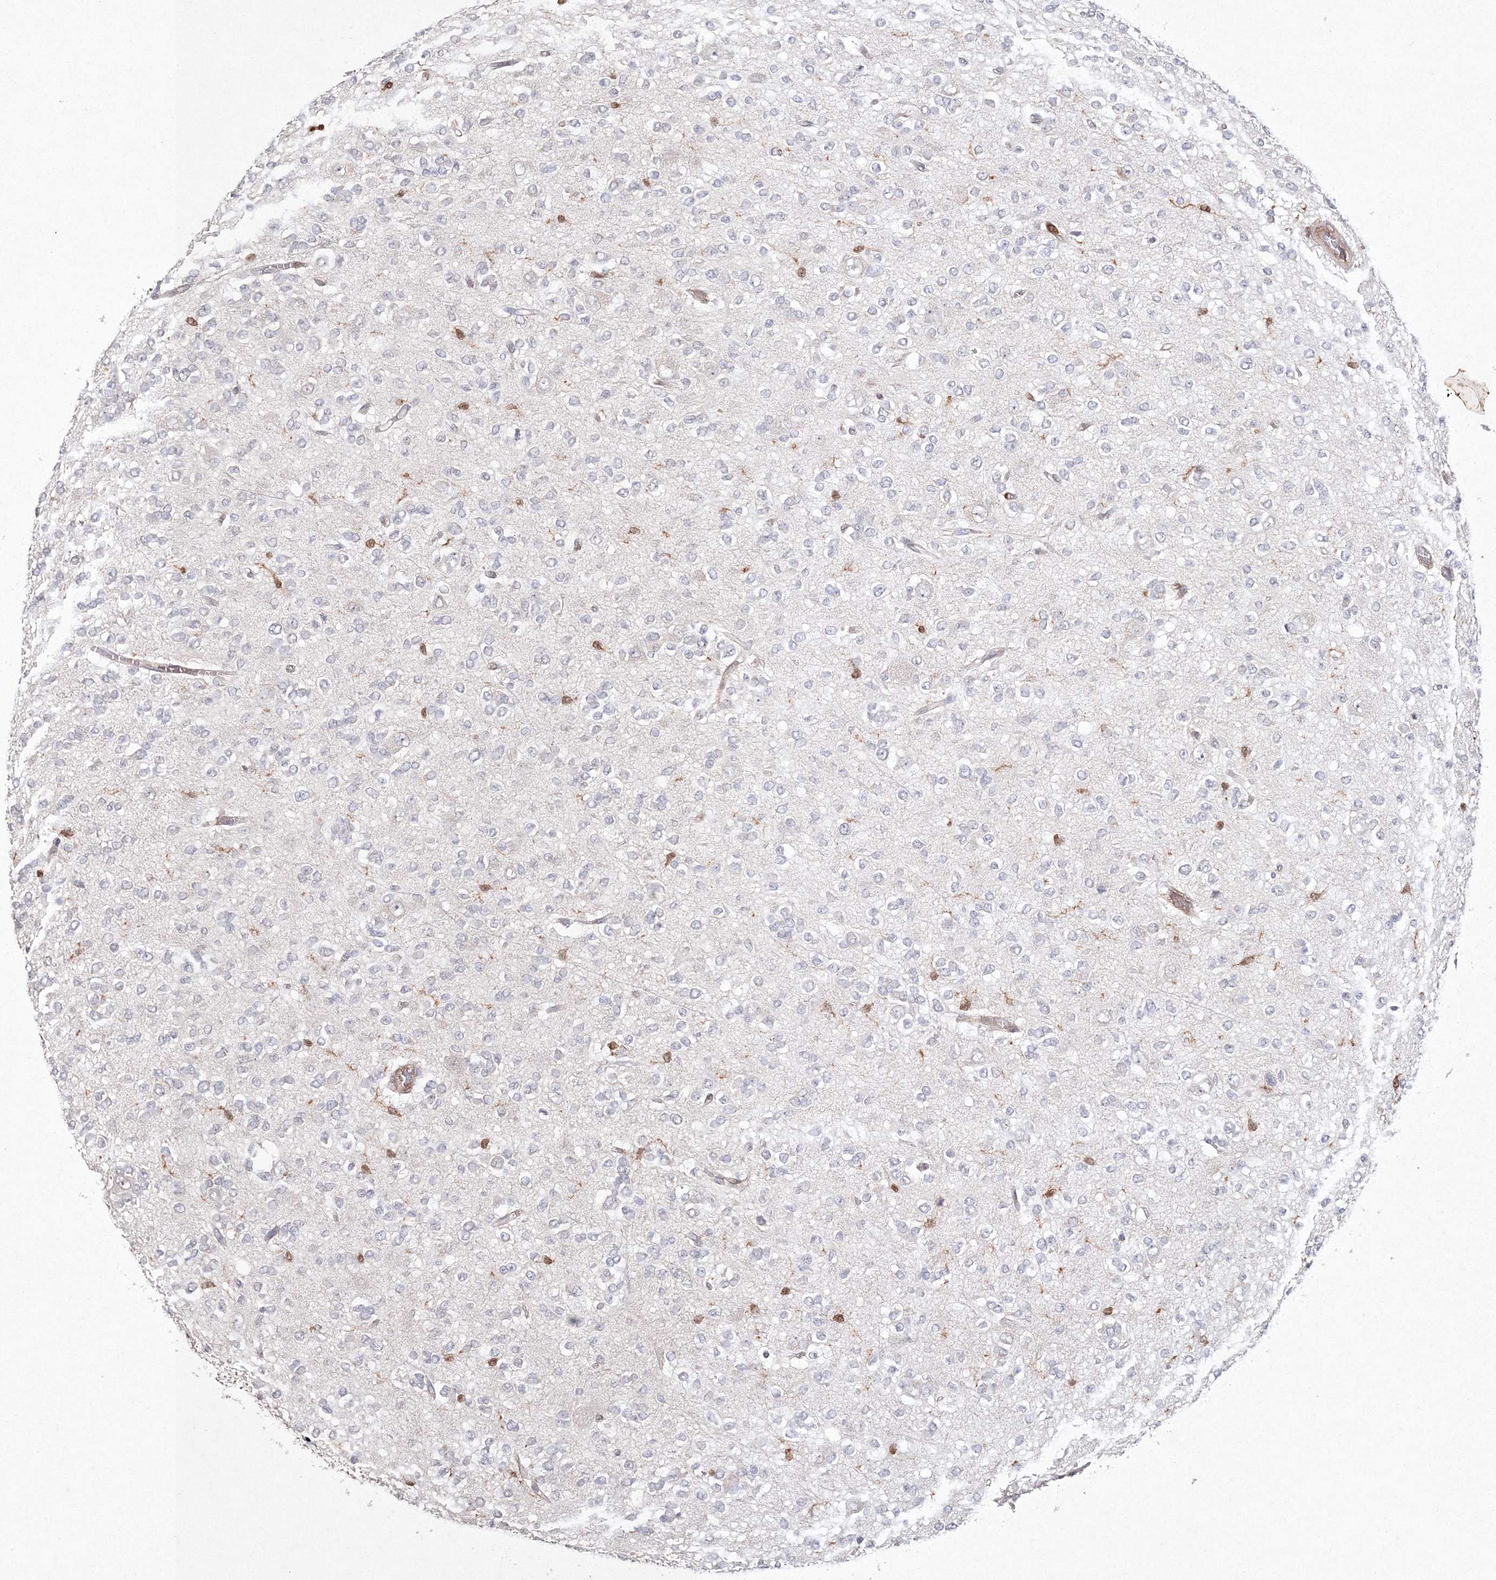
{"staining": {"intensity": "negative", "quantity": "none", "location": "none"}, "tissue": "glioma", "cell_type": "Tumor cells", "image_type": "cancer", "snomed": [{"axis": "morphology", "description": "Glioma, malignant, Low grade"}, {"axis": "topography", "description": "Brain"}], "caption": "An immunohistochemistry image of malignant glioma (low-grade) is shown. There is no staining in tumor cells of malignant glioma (low-grade). (IHC, brightfield microscopy, high magnification).", "gene": "S100A11", "patient": {"sex": "male", "age": 38}}